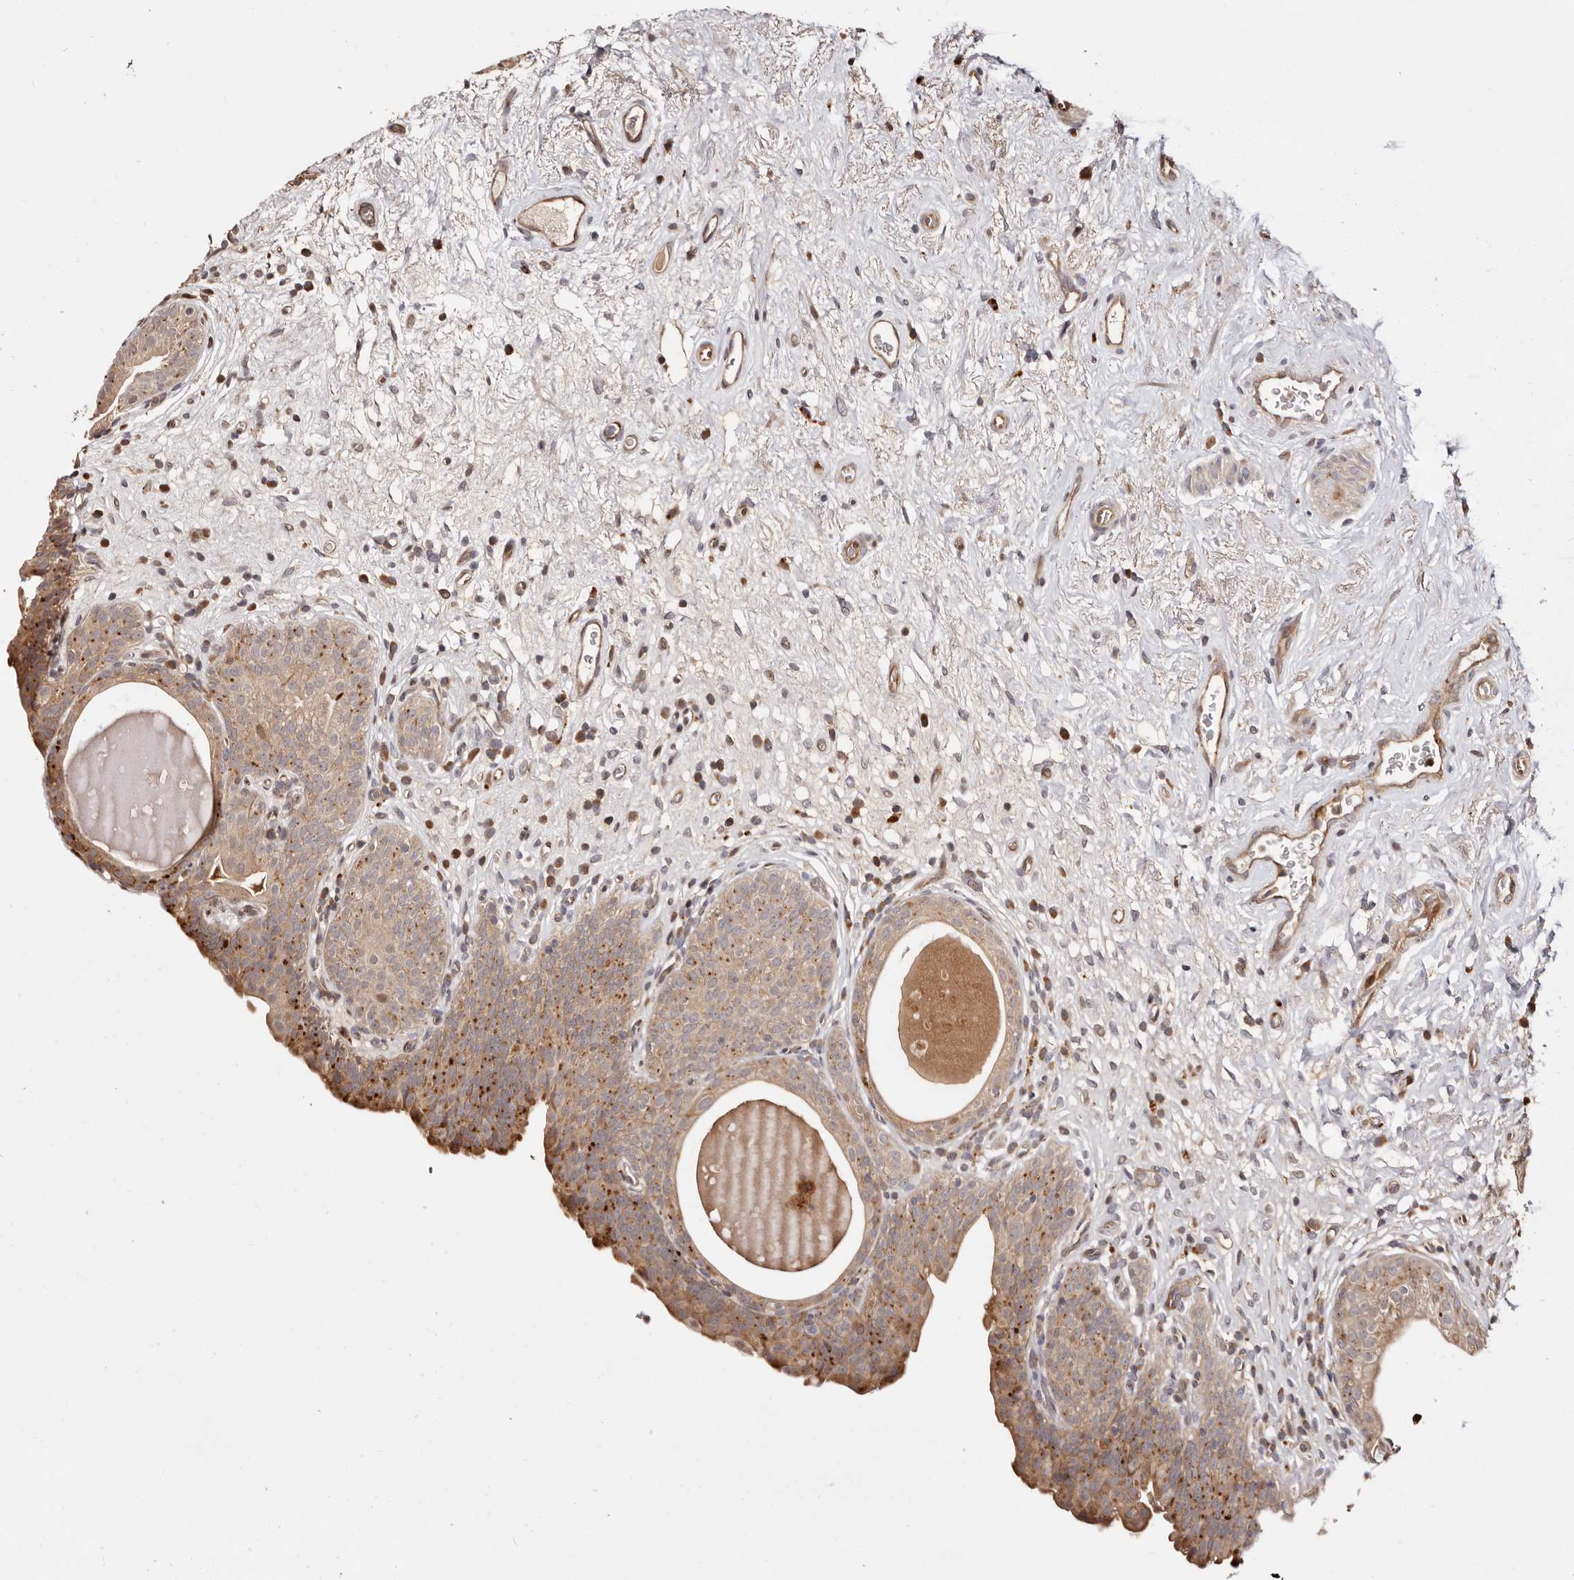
{"staining": {"intensity": "moderate", "quantity": ">75%", "location": "cytoplasmic/membranous,nuclear"}, "tissue": "urinary bladder", "cell_type": "Urothelial cells", "image_type": "normal", "snomed": [{"axis": "morphology", "description": "Normal tissue, NOS"}, {"axis": "topography", "description": "Urinary bladder"}], "caption": "Immunohistochemistry (IHC) of unremarkable urinary bladder displays medium levels of moderate cytoplasmic/membranous,nuclear staining in approximately >75% of urothelial cells.", "gene": "PTPN22", "patient": {"sex": "male", "age": 83}}